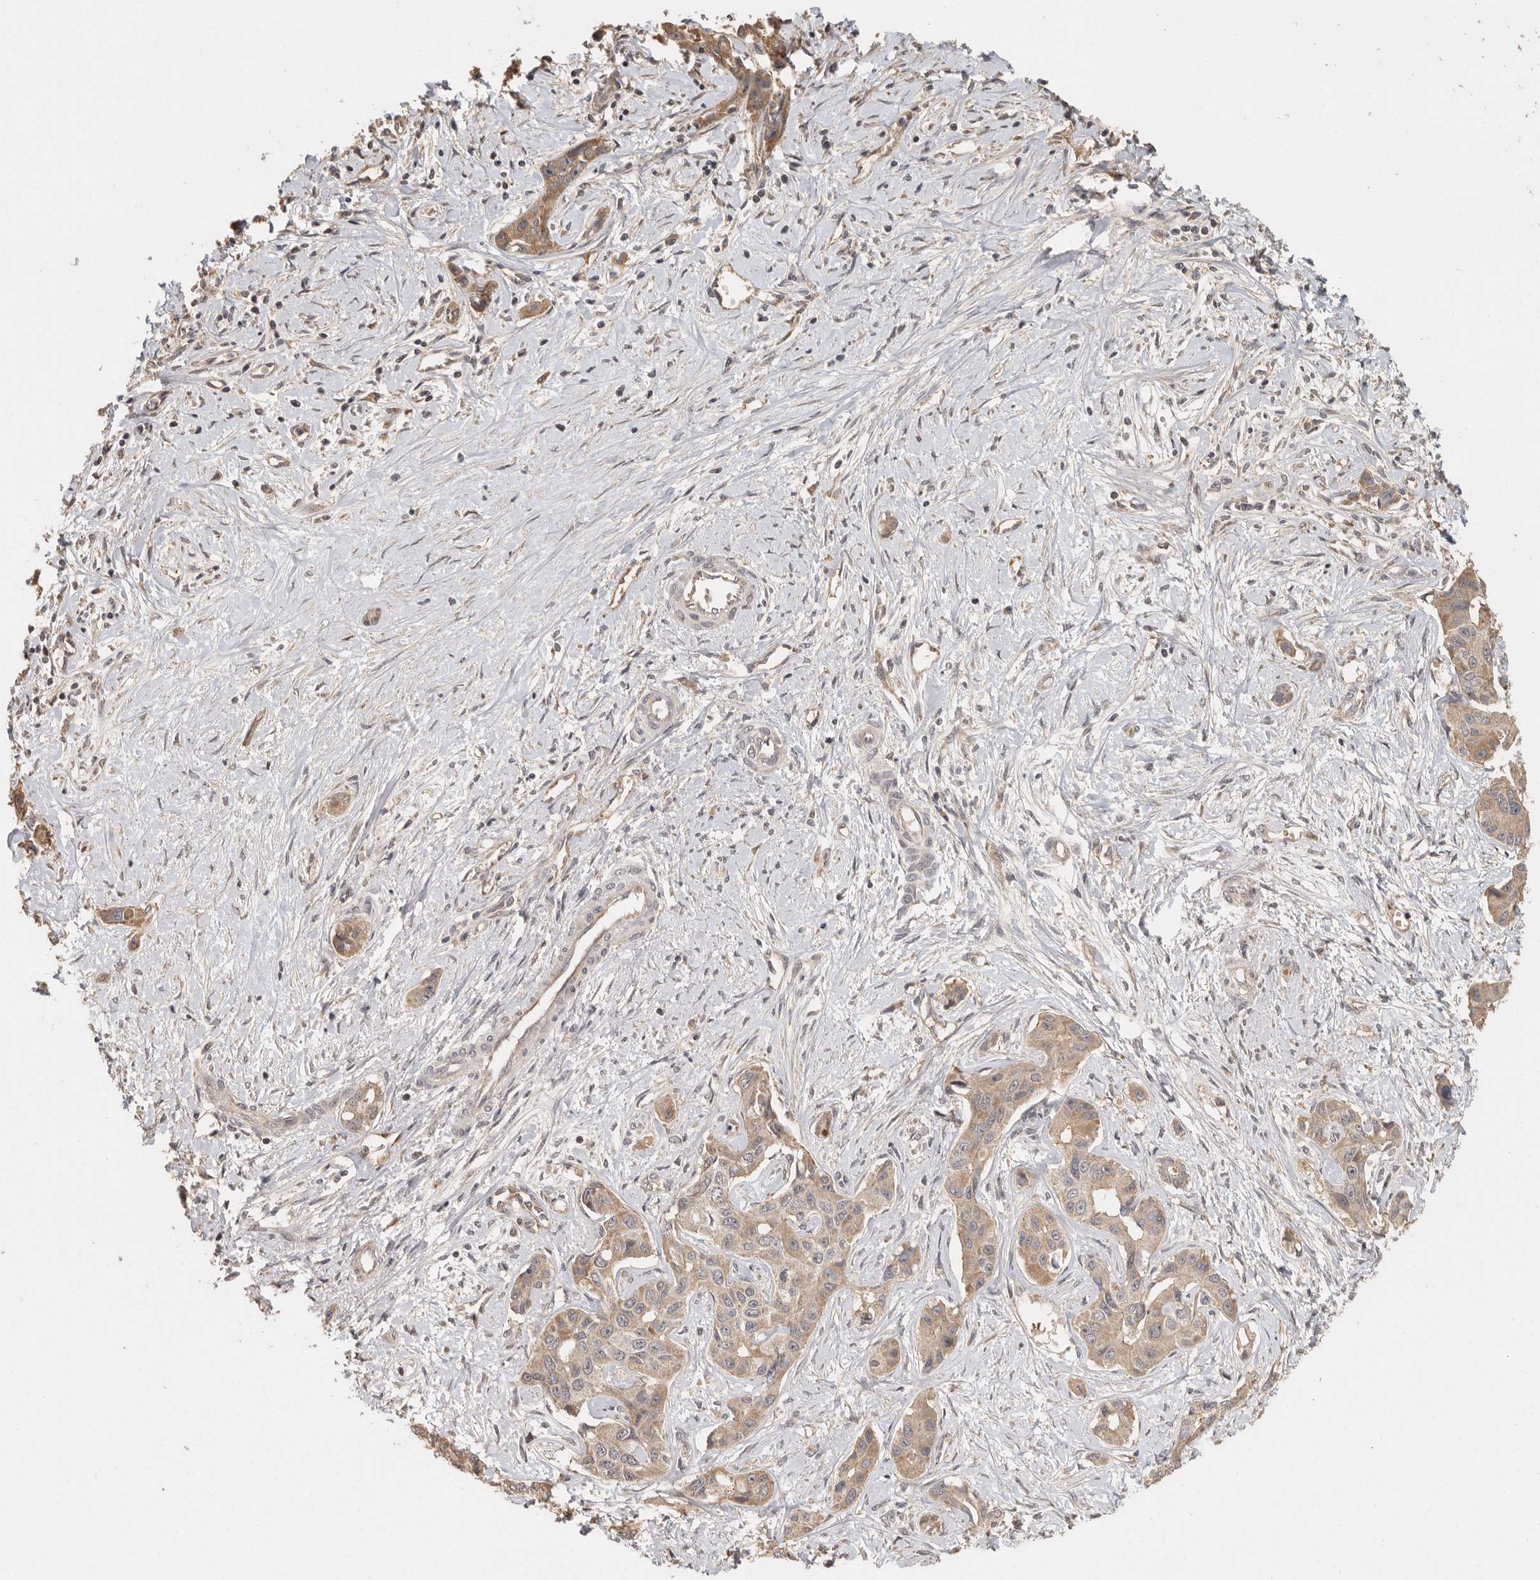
{"staining": {"intensity": "moderate", "quantity": ">75%", "location": "cytoplasmic/membranous"}, "tissue": "liver cancer", "cell_type": "Tumor cells", "image_type": "cancer", "snomed": [{"axis": "morphology", "description": "Cholangiocarcinoma"}, {"axis": "topography", "description": "Liver"}], "caption": "About >75% of tumor cells in liver cholangiocarcinoma display moderate cytoplasmic/membranous protein expression as visualized by brown immunohistochemical staining.", "gene": "BAIAP2", "patient": {"sex": "male", "age": 59}}